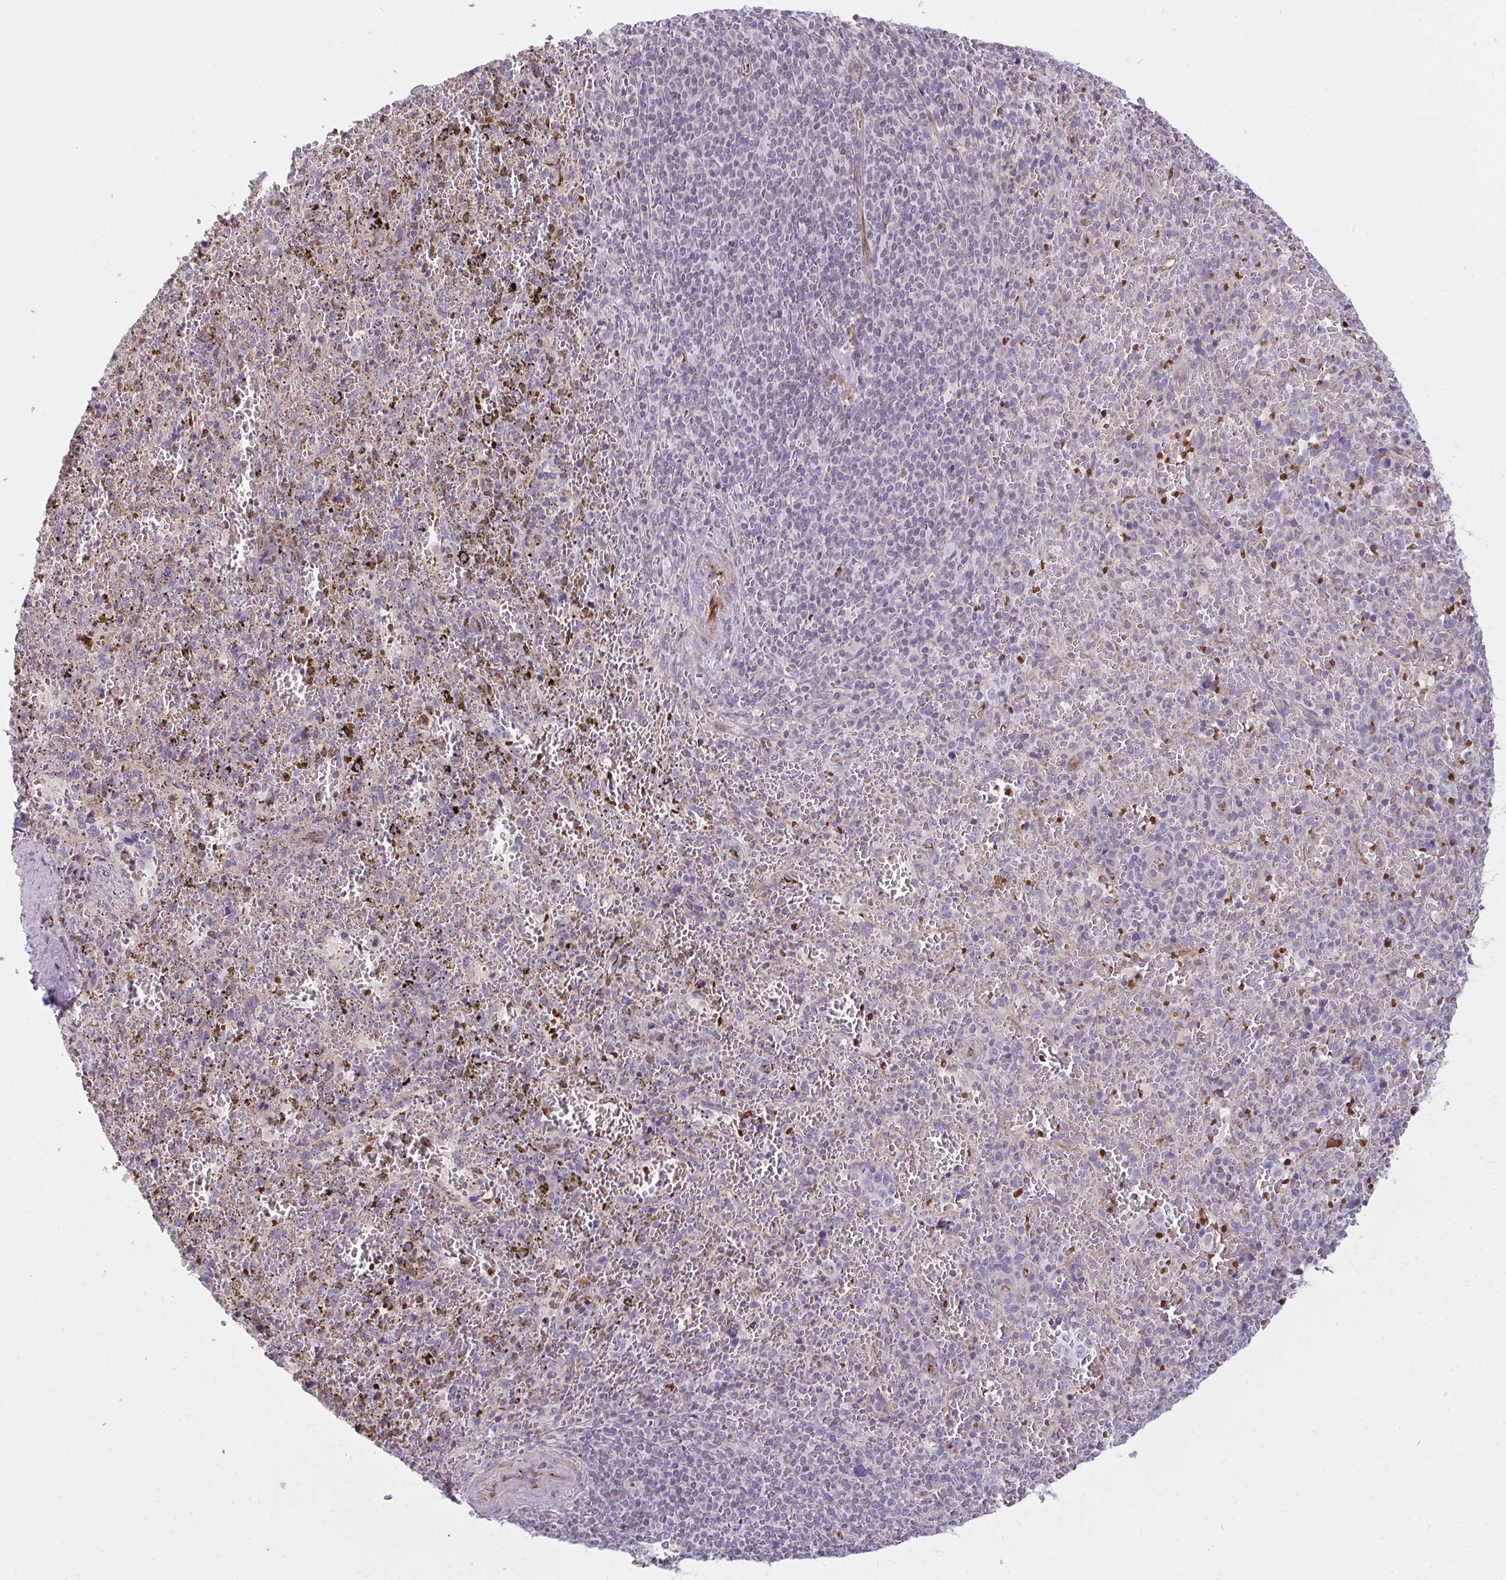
{"staining": {"intensity": "negative", "quantity": "none", "location": "none"}, "tissue": "spleen", "cell_type": "Cells in red pulp", "image_type": "normal", "snomed": [{"axis": "morphology", "description": "Normal tissue, NOS"}, {"axis": "topography", "description": "Spleen"}], "caption": "Immunohistochemistry (IHC) of benign spleen exhibits no staining in cells in red pulp. (Brightfield microscopy of DAB immunohistochemistry (IHC) at high magnification).", "gene": "SLC14A1", "patient": {"sex": "female", "age": 50}}